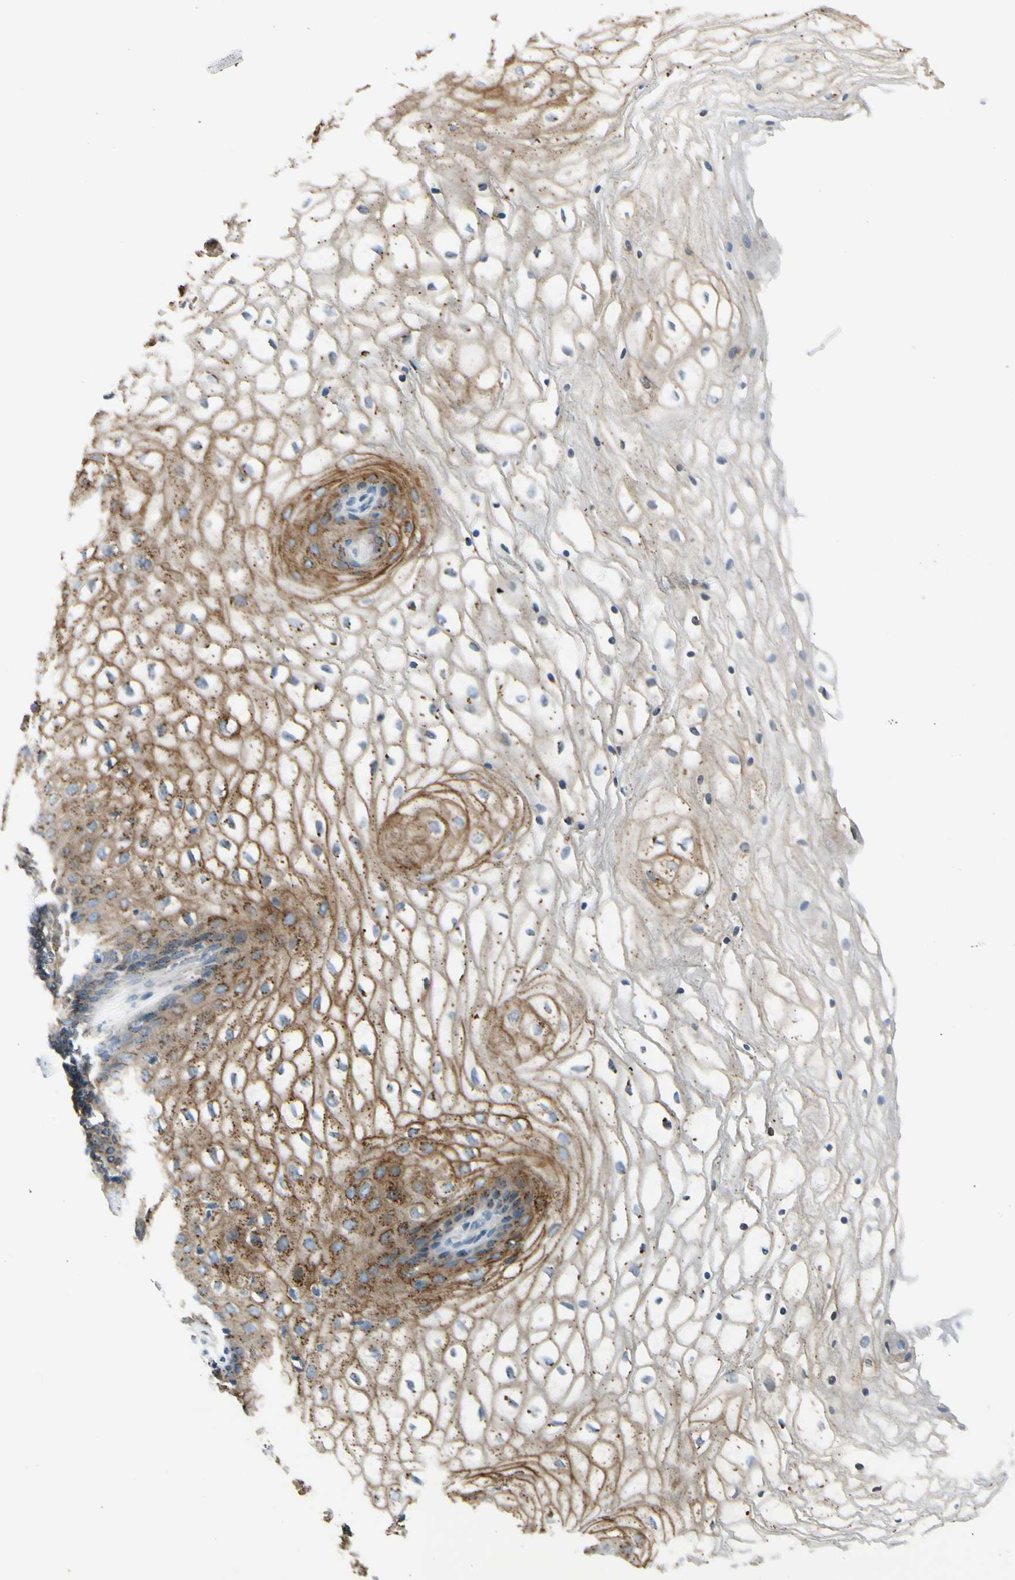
{"staining": {"intensity": "moderate", "quantity": "25%-75%", "location": "cytoplasmic/membranous"}, "tissue": "vagina", "cell_type": "Squamous epithelial cells", "image_type": "normal", "snomed": [{"axis": "morphology", "description": "Normal tissue, NOS"}, {"axis": "topography", "description": "Vagina"}], "caption": "Immunohistochemistry (IHC) micrograph of benign vagina: human vagina stained using immunohistochemistry (IHC) shows medium levels of moderate protein expression localized specifically in the cytoplasmic/membranous of squamous epithelial cells, appearing as a cytoplasmic/membranous brown color.", "gene": "GALNT5", "patient": {"sex": "female", "age": 34}}